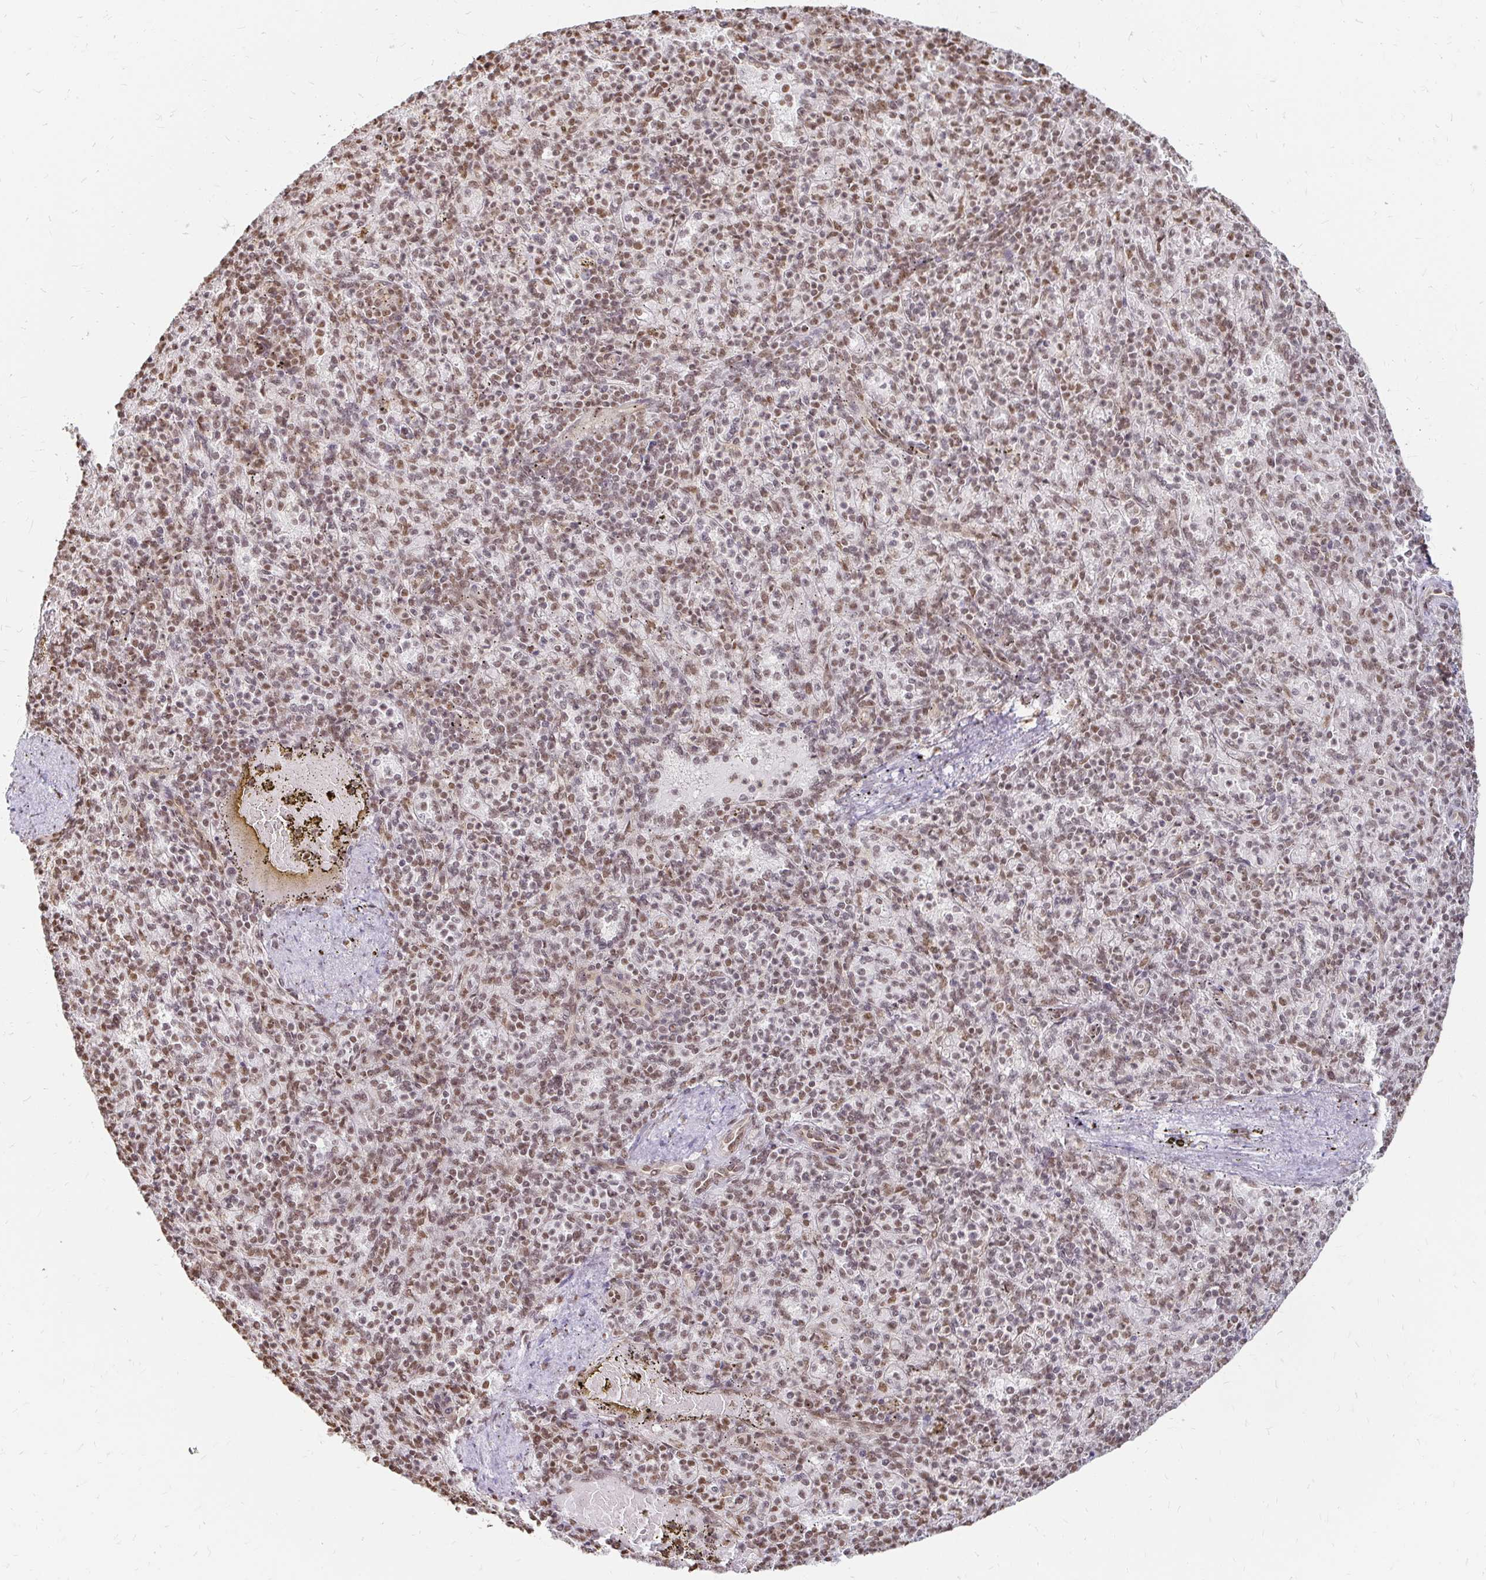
{"staining": {"intensity": "strong", "quantity": "25%-75%", "location": "nuclear"}, "tissue": "spleen", "cell_type": "Cells in red pulp", "image_type": "normal", "snomed": [{"axis": "morphology", "description": "Normal tissue, NOS"}, {"axis": "topography", "description": "Spleen"}], "caption": "Brown immunohistochemical staining in normal spleen demonstrates strong nuclear expression in approximately 25%-75% of cells in red pulp. (IHC, brightfield microscopy, high magnification).", "gene": "HNRNPU", "patient": {"sex": "female", "age": 74}}